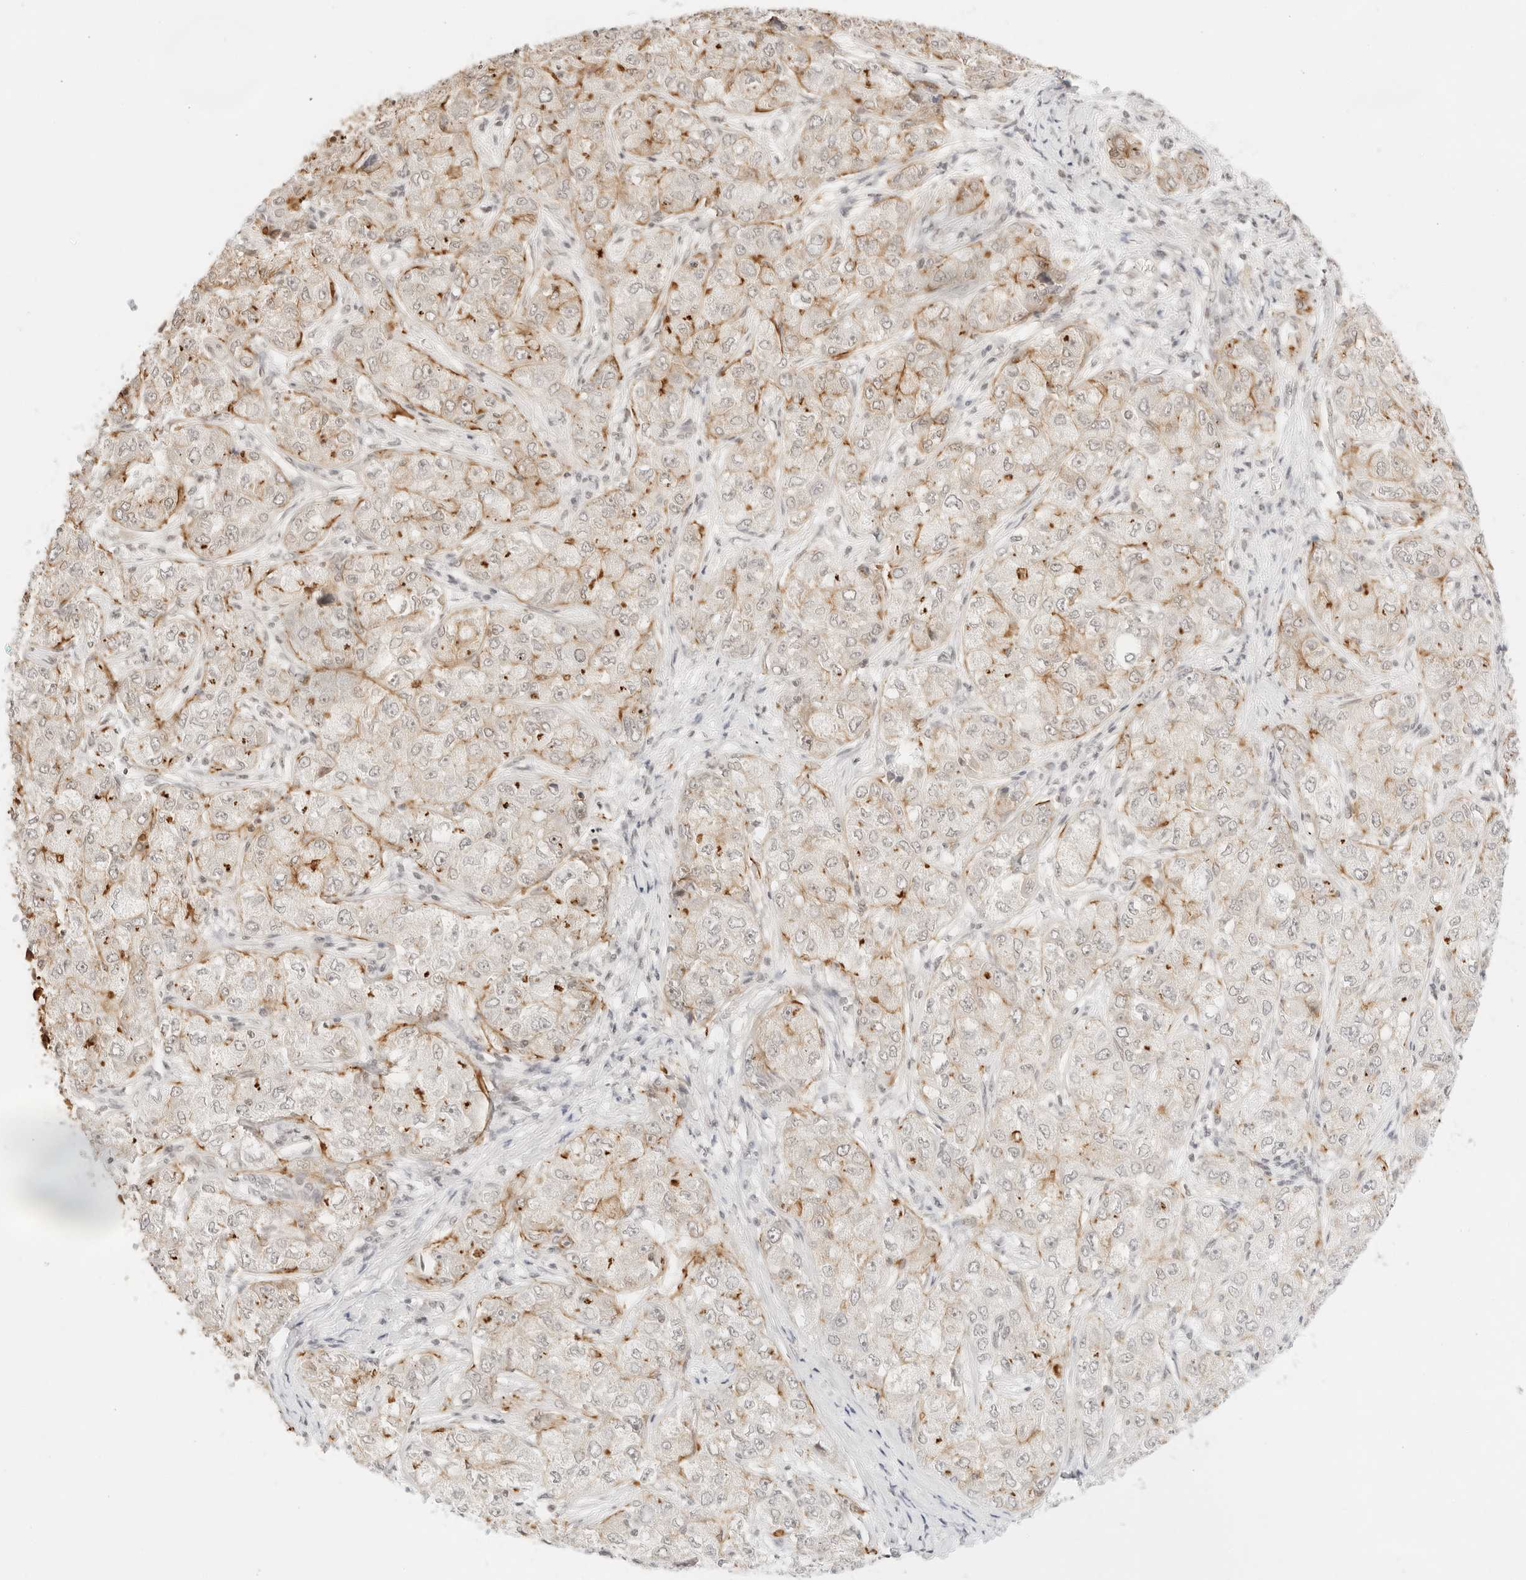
{"staining": {"intensity": "moderate", "quantity": "<25%", "location": "cytoplasmic/membranous"}, "tissue": "liver cancer", "cell_type": "Tumor cells", "image_type": "cancer", "snomed": [{"axis": "morphology", "description": "Carcinoma, Hepatocellular, NOS"}, {"axis": "topography", "description": "Liver"}], "caption": "Liver hepatocellular carcinoma tissue reveals moderate cytoplasmic/membranous expression in approximately <25% of tumor cells Nuclei are stained in blue.", "gene": "GNAS", "patient": {"sex": "male", "age": 80}}